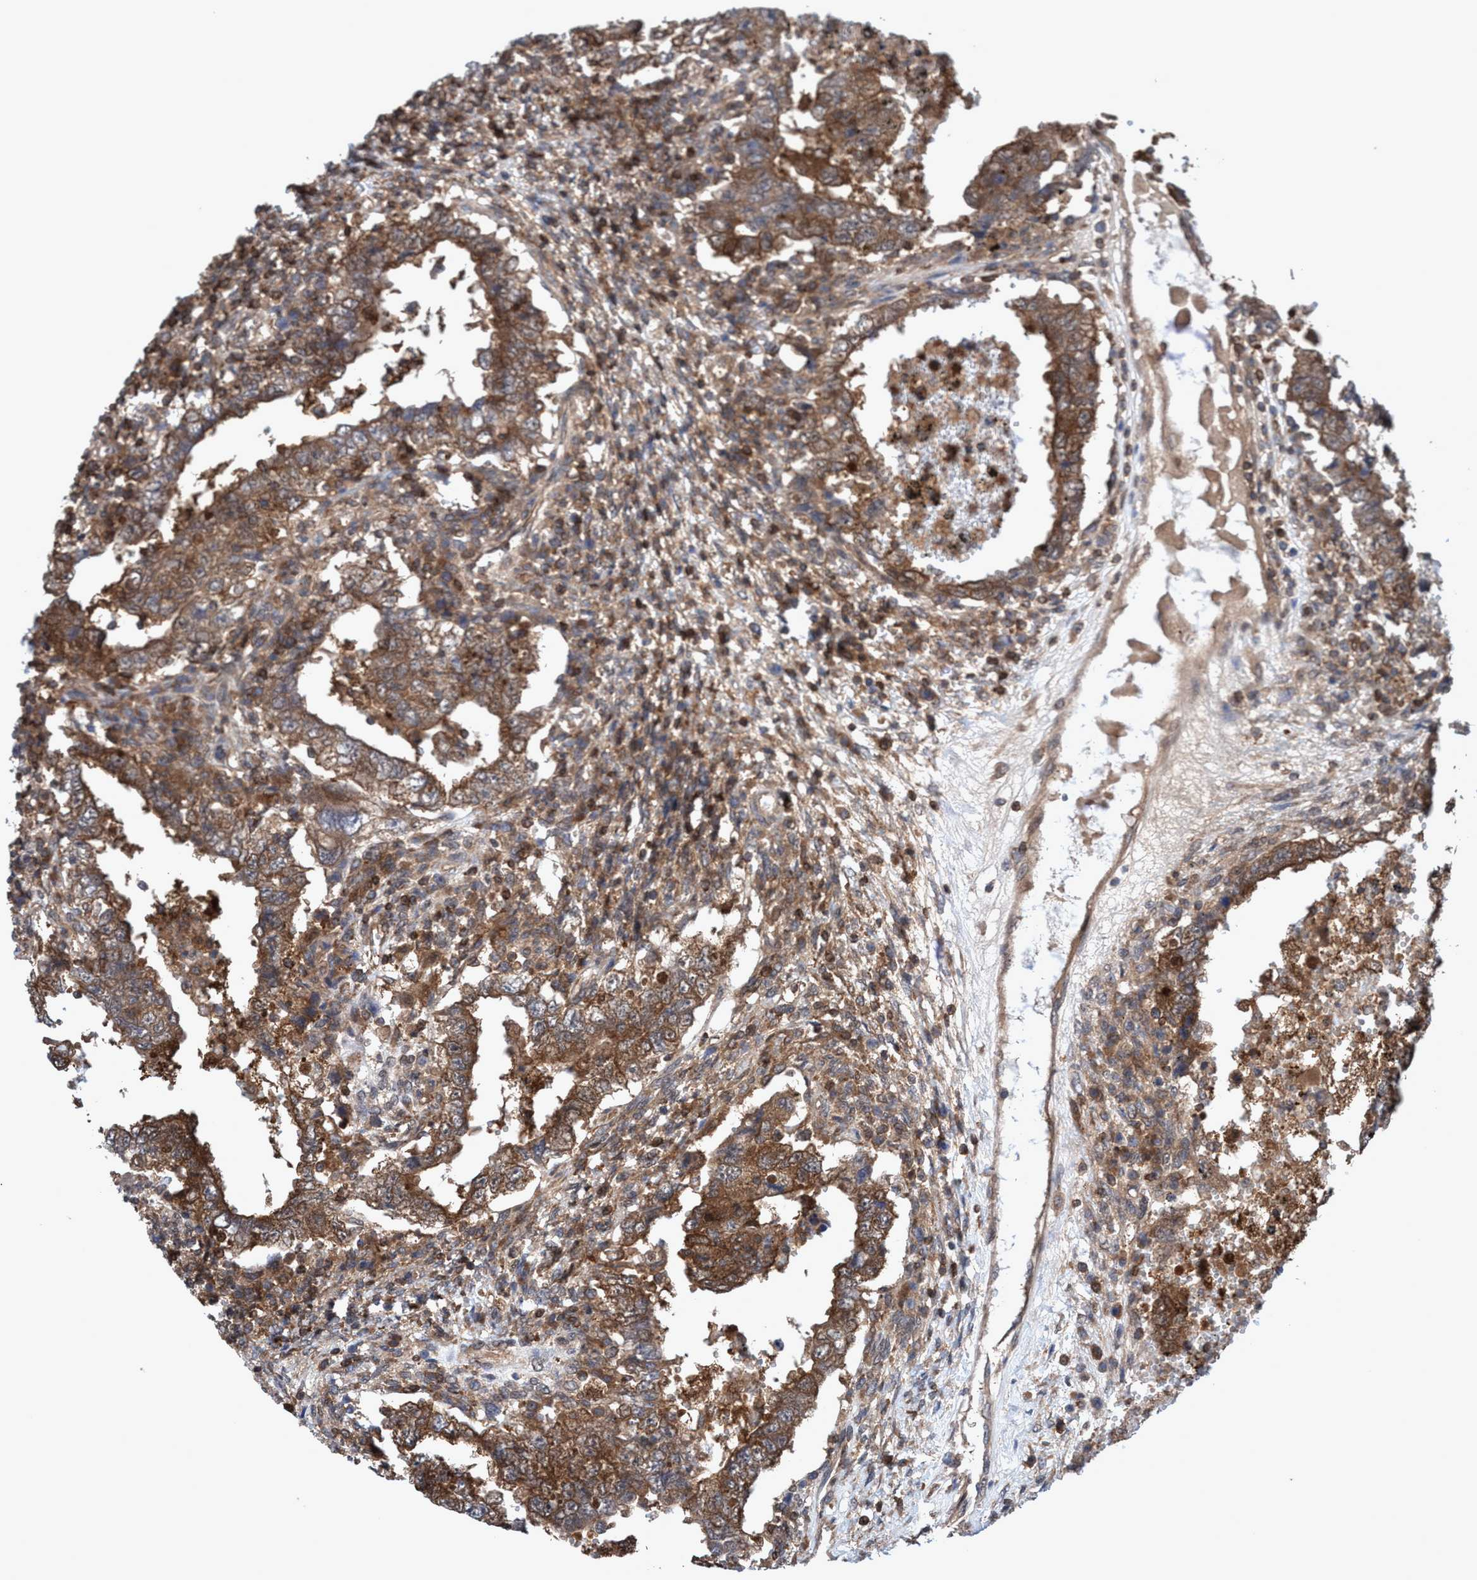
{"staining": {"intensity": "moderate", "quantity": ">75%", "location": "cytoplasmic/membranous"}, "tissue": "testis cancer", "cell_type": "Tumor cells", "image_type": "cancer", "snomed": [{"axis": "morphology", "description": "Carcinoma, Embryonal, NOS"}, {"axis": "topography", "description": "Testis"}], "caption": "High-magnification brightfield microscopy of testis cancer (embryonal carcinoma) stained with DAB (brown) and counterstained with hematoxylin (blue). tumor cells exhibit moderate cytoplasmic/membranous expression is appreciated in approximately>75% of cells. Nuclei are stained in blue.", "gene": "GLOD4", "patient": {"sex": "male", "age": 26}}